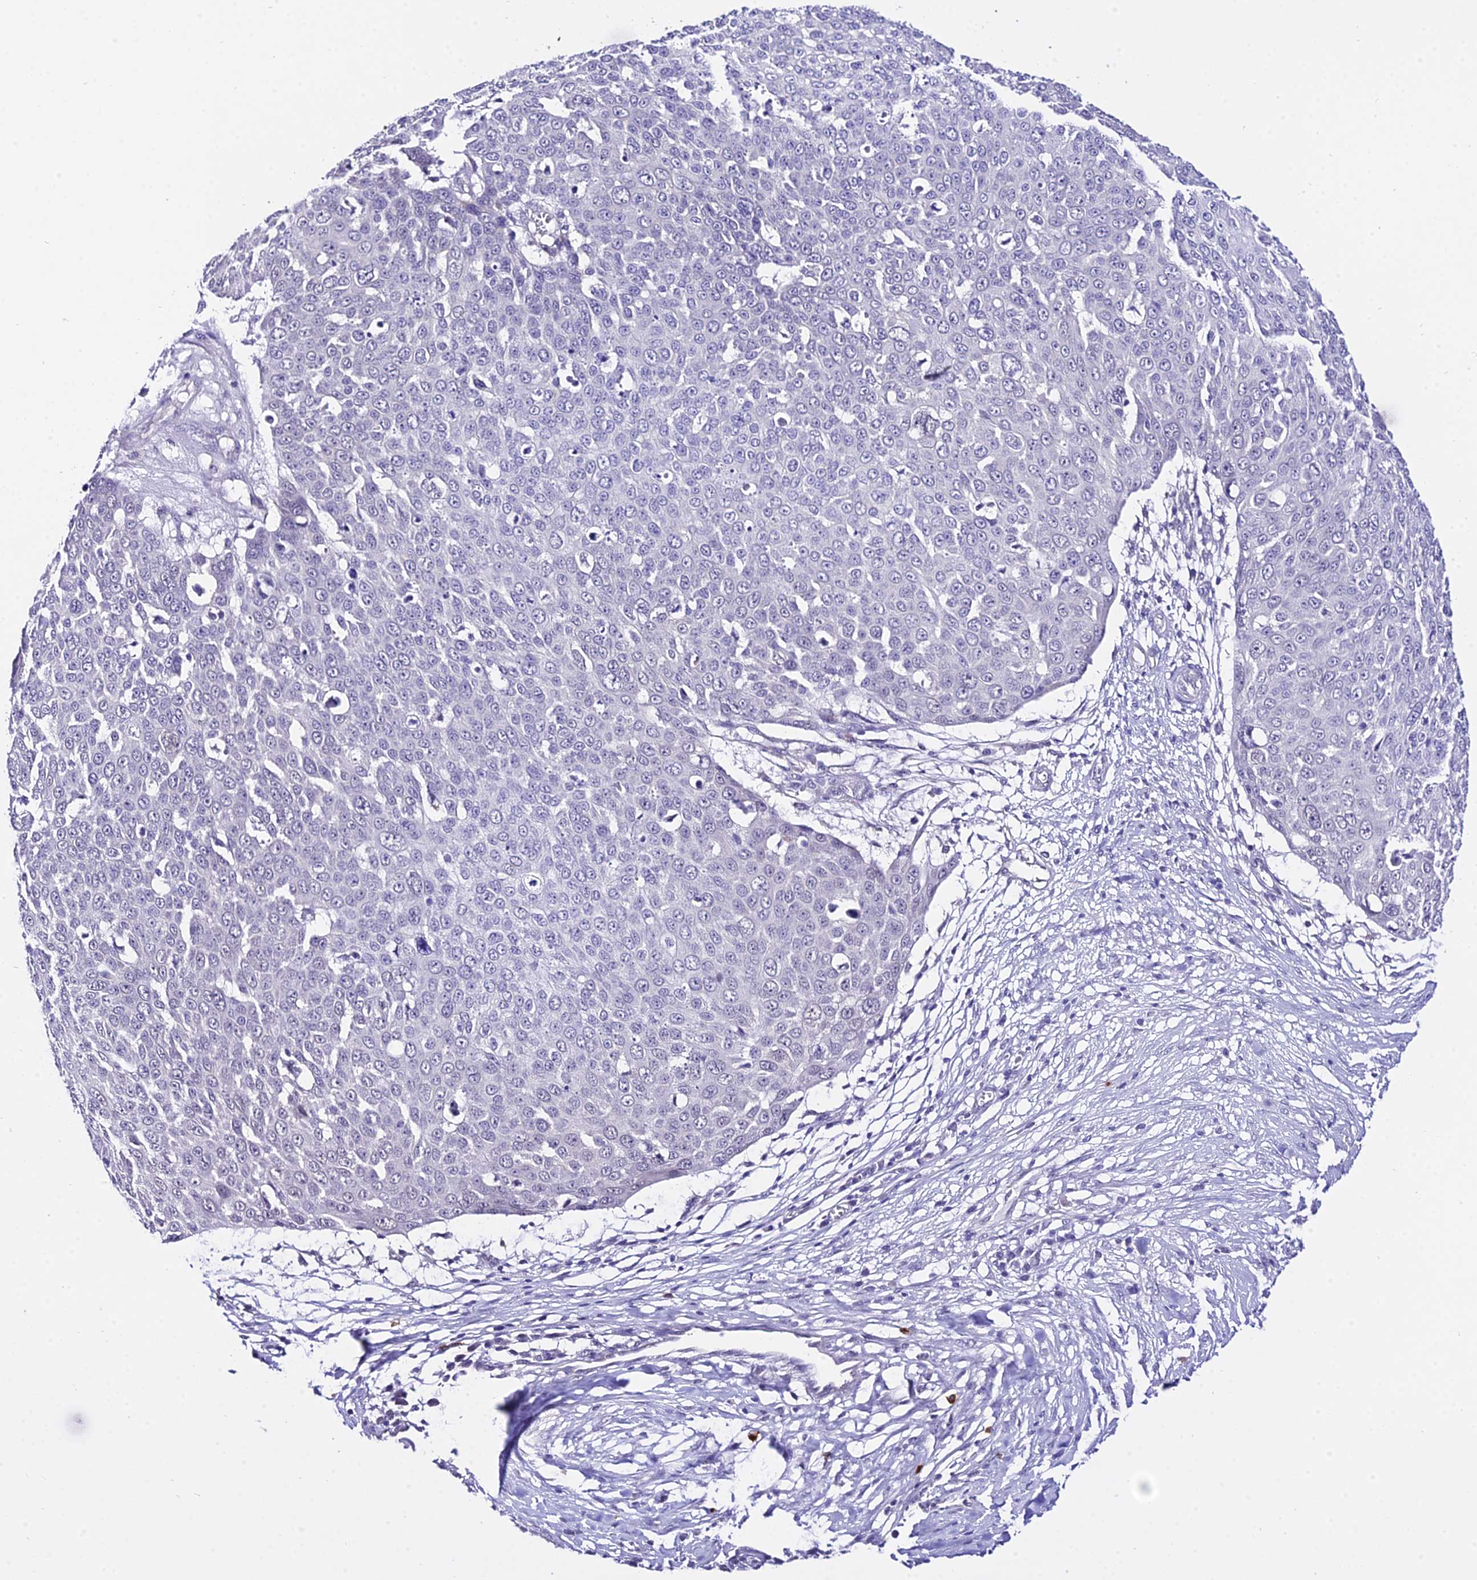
{"staining": {"intensity": "negative", "quantity": "none", "location": "none"}, "tissue": "skin cancer", "cell_type": "Tumor cells", "image_type": "cancer", "snomed": [{"axis": "morphology", "description": "Squamous cell carcinoma, NOS"}, {"axis": "topography", "description": "Skin"}], "caption": "IHC of human skin cancer demonstrates no expression in tumor cells.", "gene": "POLR2I", "patient": {"sex": "male", "age": 71}}